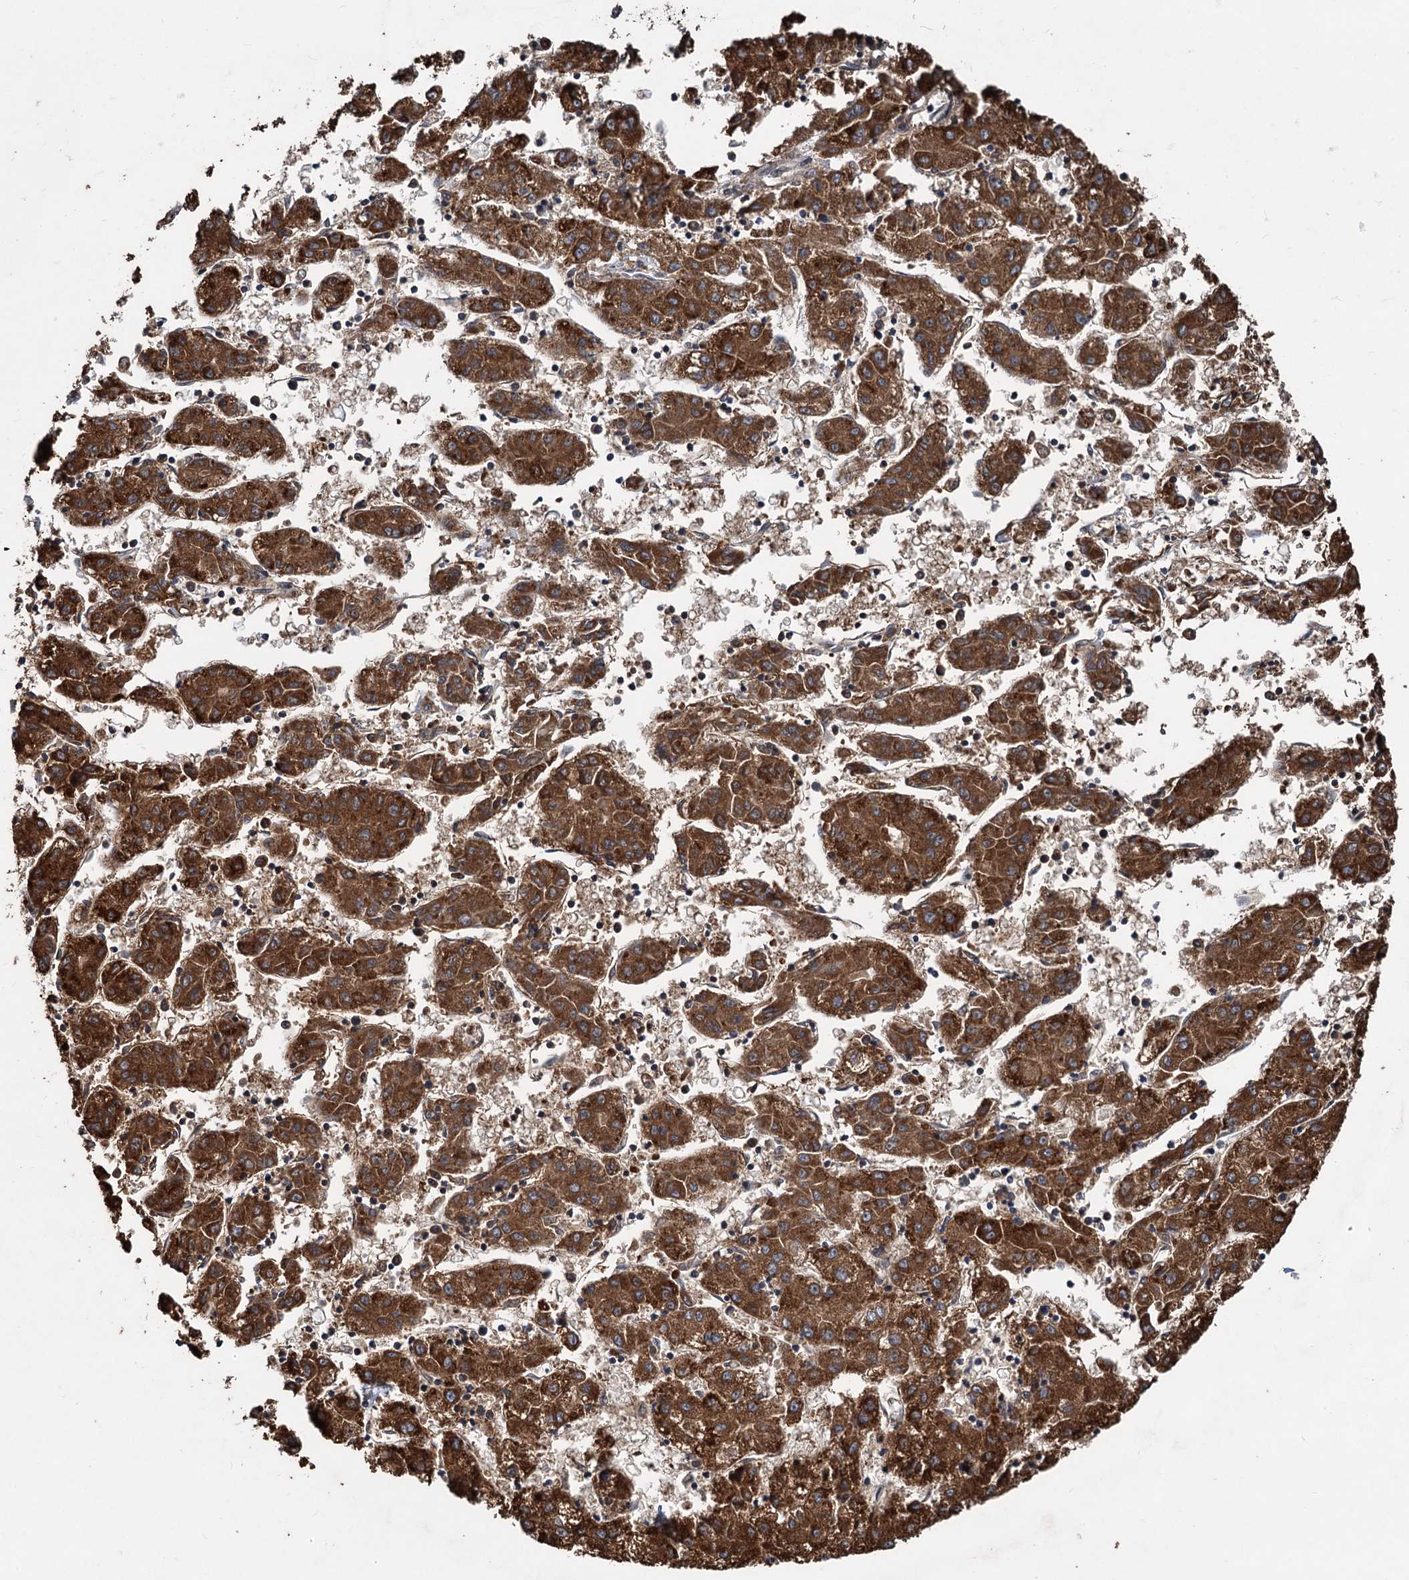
{"staining": {"intensity": "strong", "quantity": ">75%", "location": "cytoplasmic/membranous"}, "tissue": "liver cancer", "cell_type": "Tumor cells", "image_type": "cancer", "snomed": [{"axis": "morphology", "description": "Carcinoma, Hepatocellular, NOS"}, {"axis": "topography", "description": "Liver"}], "caption": "This photomicrograph exhibits liver cancer (hepatocellular carcinoma) stained with IHC to label a protein in brown. The cytoplasmic/membranous of tumor cells show strong positivity for the protein. Nuclei are counter-stained blue.", "gene": "OTUB1", "patient": {"sex": "male", "age": 72}}